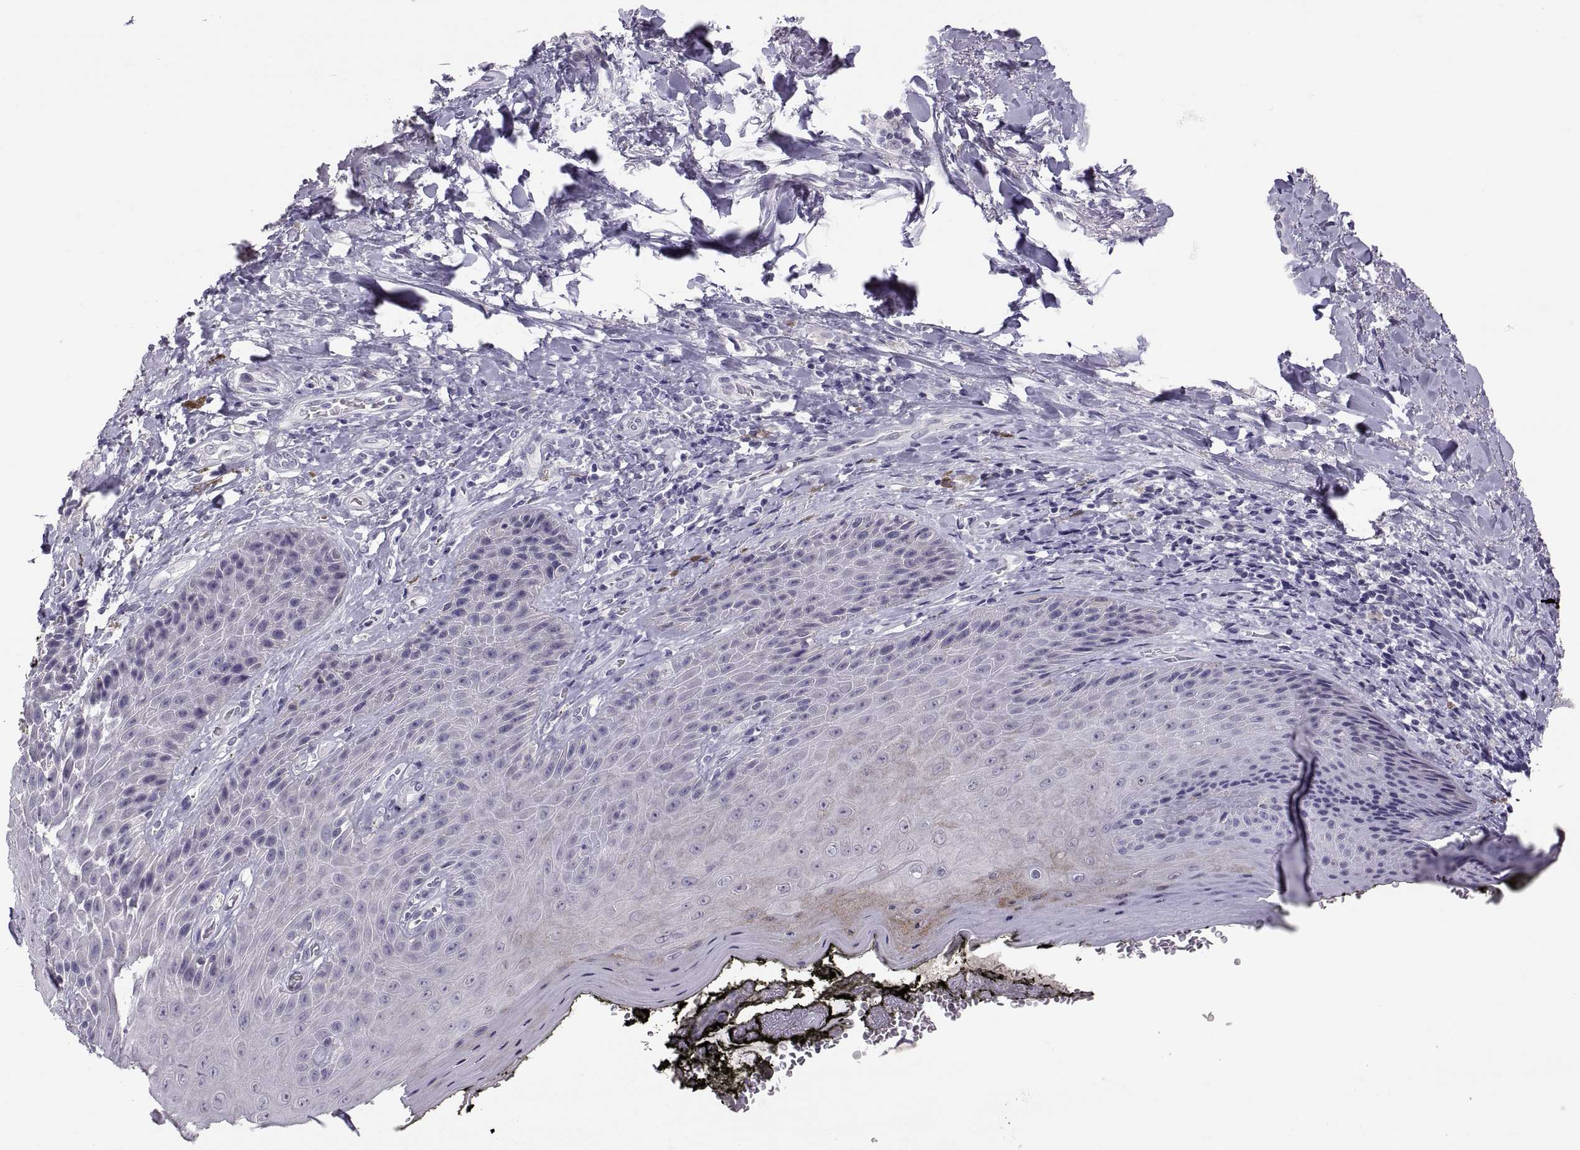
{"staining": {"intensity": "negative", "quantity": "none", "location": "none"}, "tissue": "skin", "cell_type": "Epidermal cells", "image_type": "normal", "snomed": [{"axis": "morphology", "description": "Normal tissue, NOS"}, {"axis": "topography", "description": "Anal"}, {"axis": "topography", "description": "Peripheral nerve tissue"}], "caption": "Micrograph shows no significant protein expression in epidermal cells of unremarkable skin.", "gene": "PTN", "patient": {"sex": "male", "age": 53}}